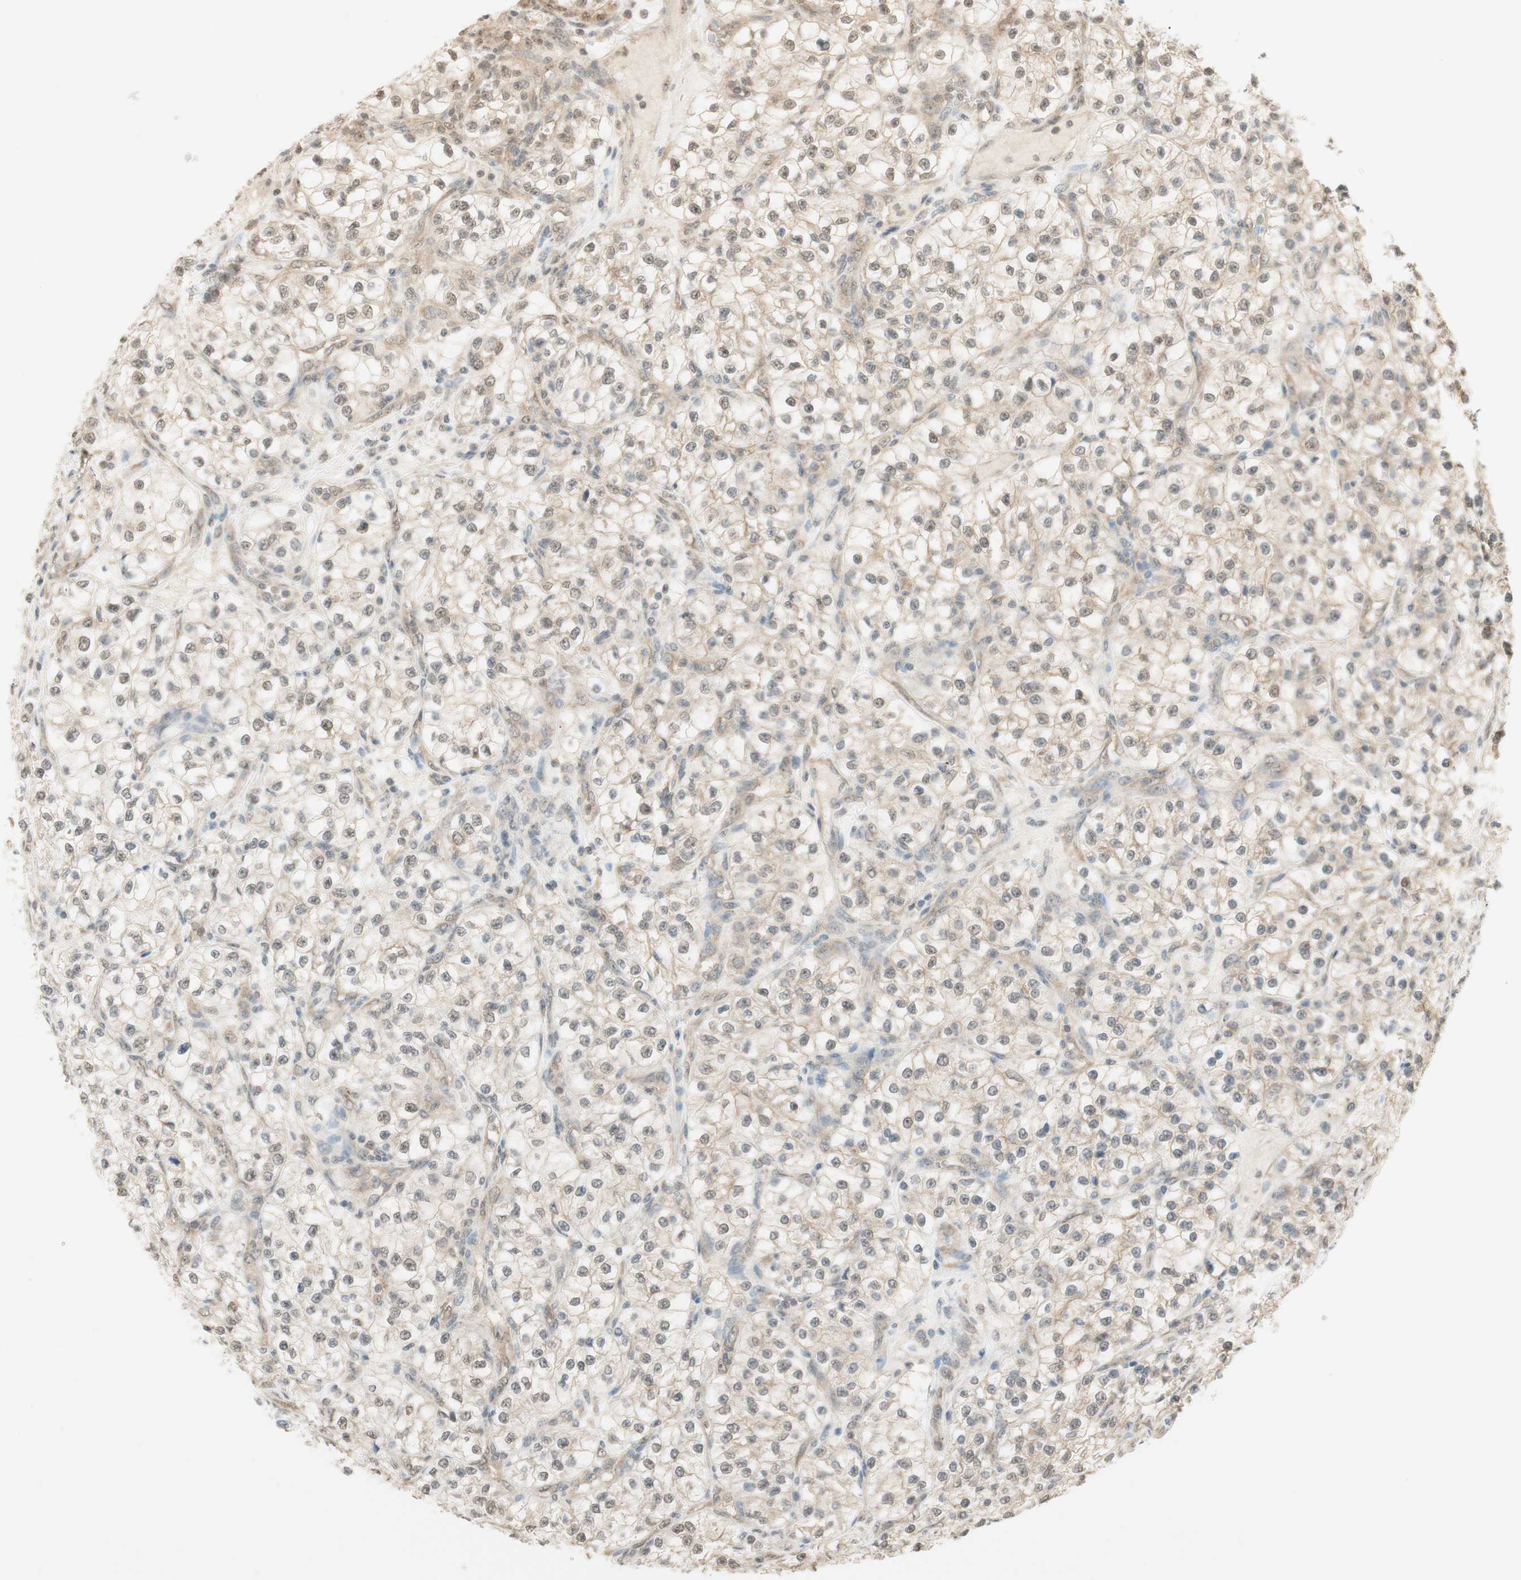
{"staining": {"intensity": "weak", "quantity": "<25%", "location": "cytoplasmic/membranous,nuclear"}, "tissue": "renal cancer", "cell_type": "Tumor cells", "image_type": "cancer", "snomed": [{"axis": "morphology", "description": "Adenocarcinoma, NOS"}, {"axis": "topography", "description": "Kidney"}], "caption": "Immunohistochemical staining of renal cancer (adenocarcinoma) displays no significant staining in tumor cells.", "gene": "SPINT2", "patient": {"sex": "female", "age": 57}}